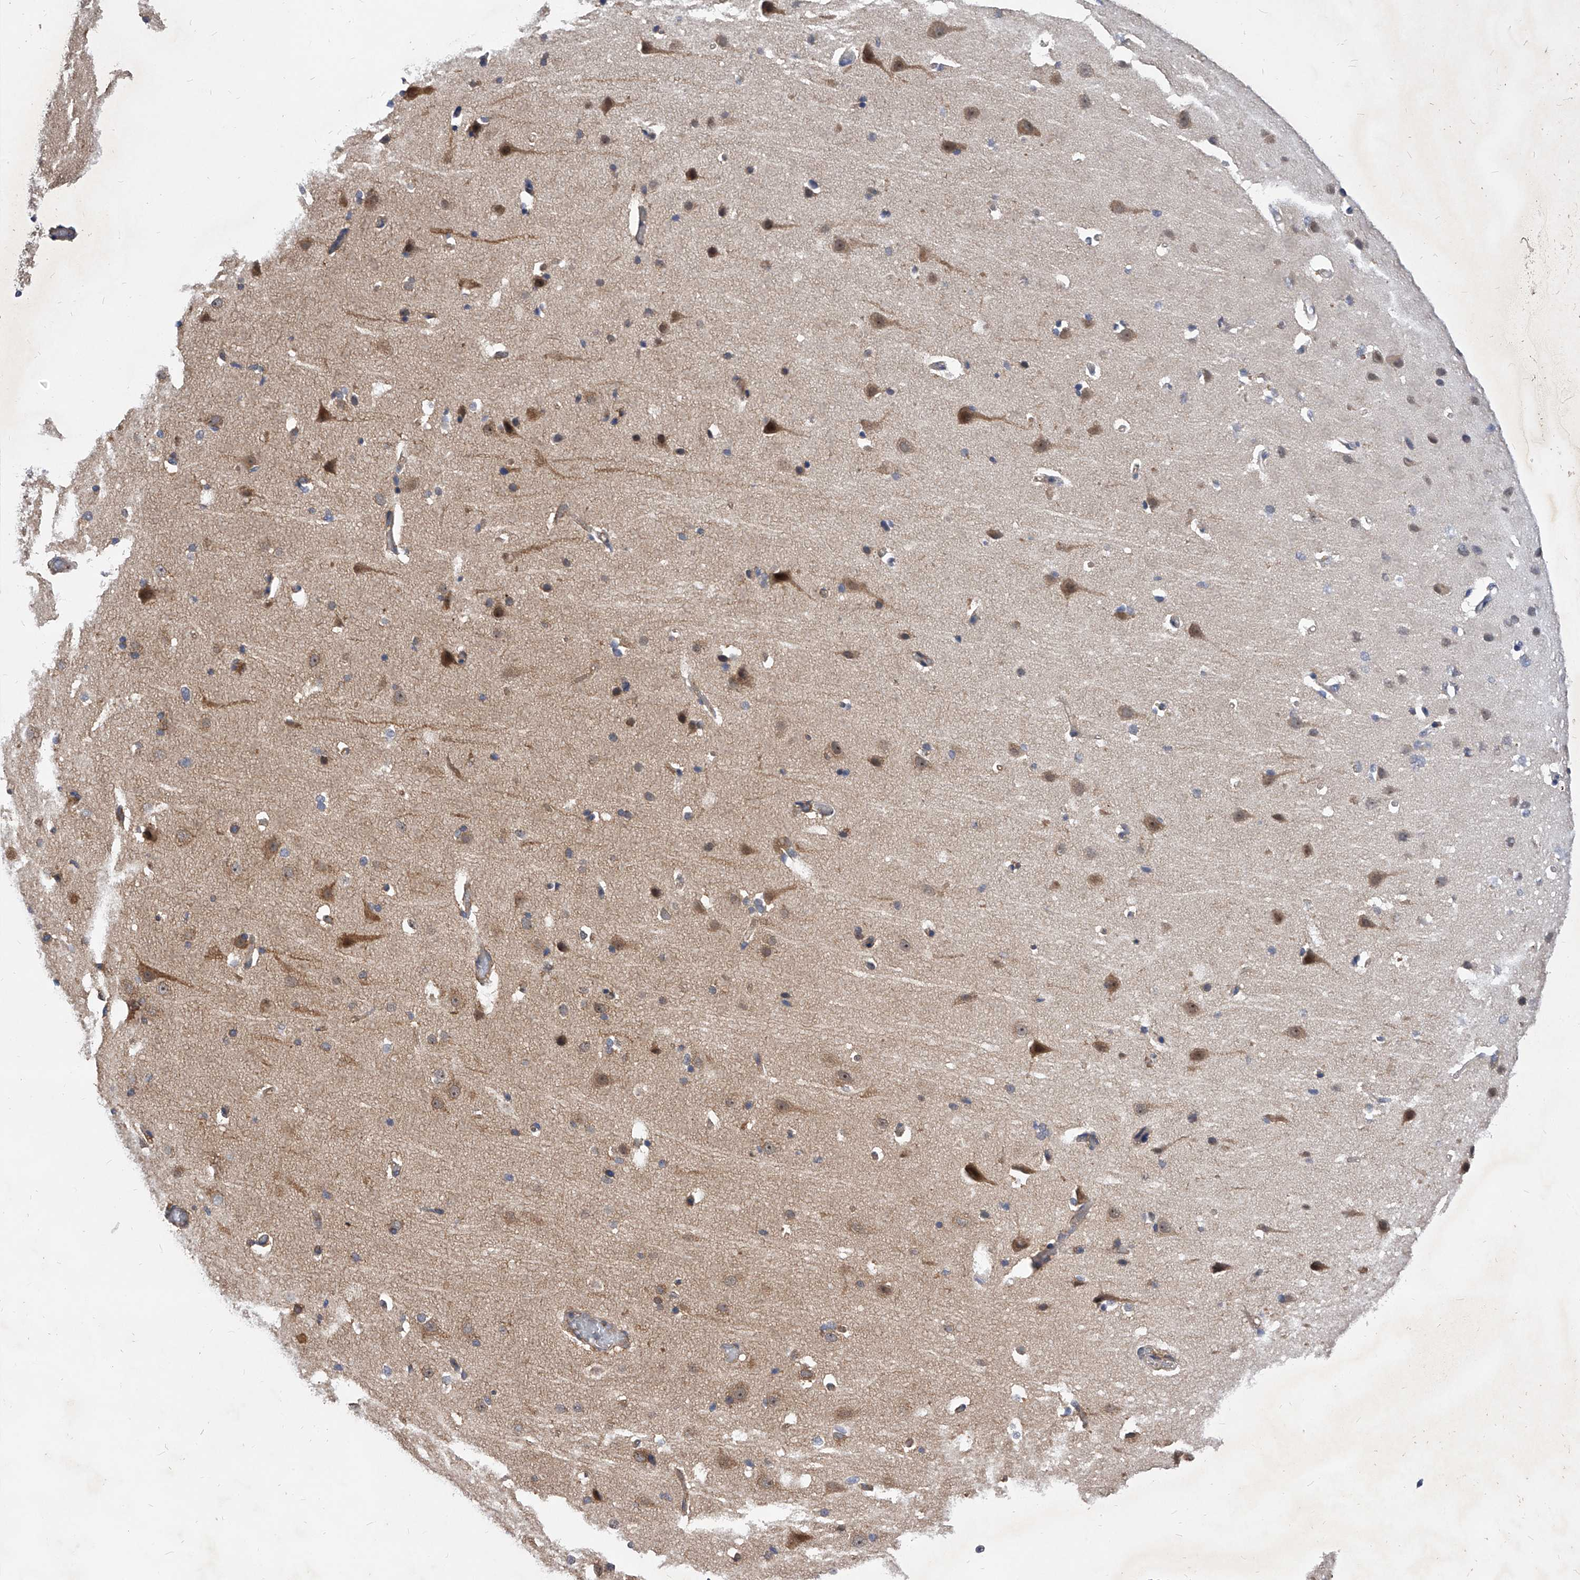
{"staining": {"intensity": "weak", "quantity": "<25%", "location": "cytoplasmic/membranous"}, "tissue": "cerebral cortex", "cell_type": "Endothelial cells", "image_type": "normal", "snomed": [{"axis": "morphology", "description": "Normal tissue, NOS"}, {"axis": "topography", "description": "Cerebral cortex"}], "caption": "Cerebral cortex was stained to show a protein in brown. There is no significant expression in endothelial cells. (Brightfield microscopy of DAB (3,3'-diaminobenzidine) IHC at high magnification).", "gene": "CFAP410", "patient": {"sex": "male", "age": 34}}